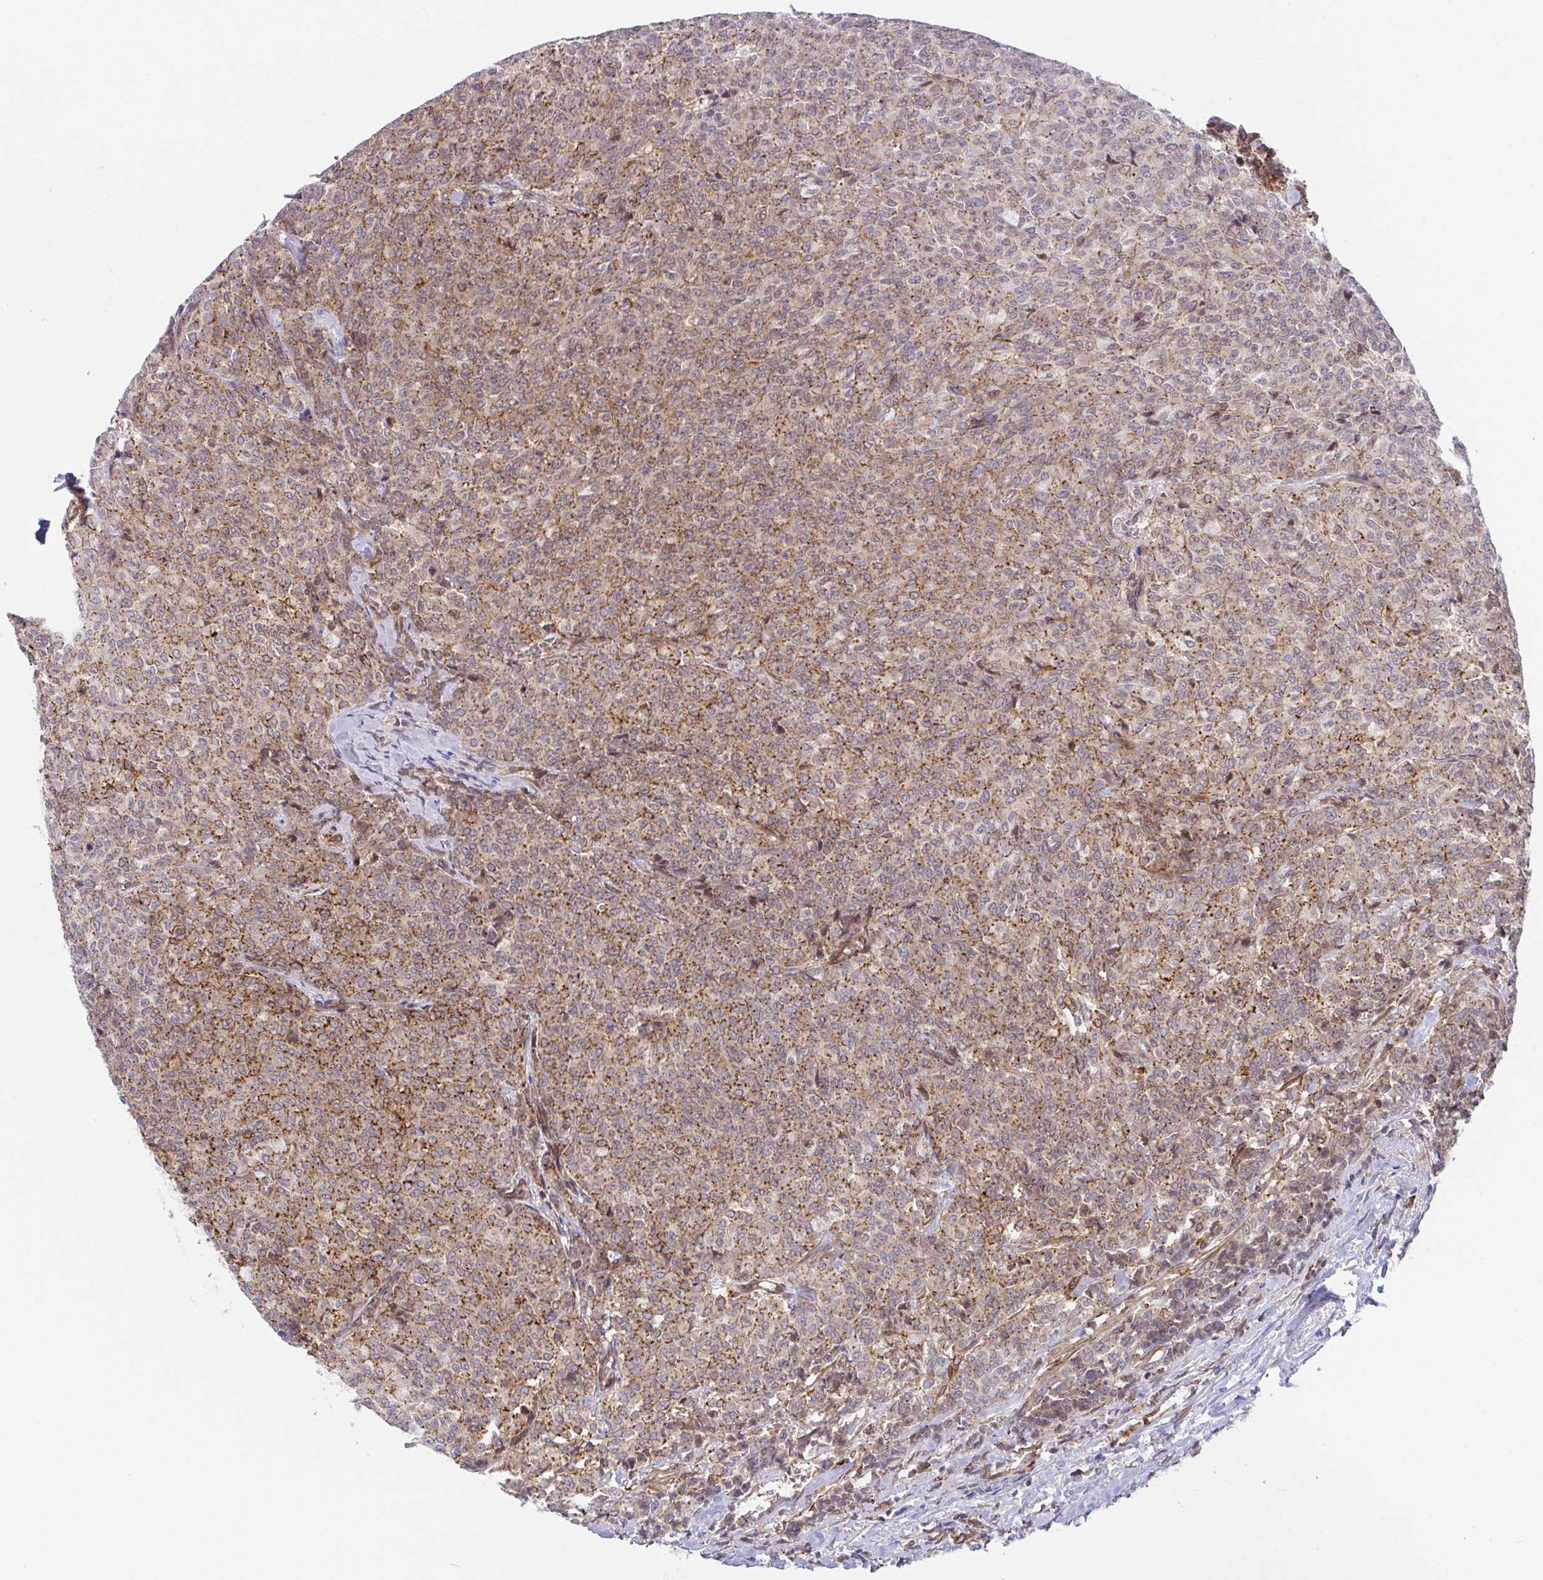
{"staining": {"intensity": "moderate", "quantity": "25%-75%", "location": "cytoplasmic/membranous"}, "tissue": "breast cancer", "cell_type": "Tumor cells", "image_type": "cancer", "snomed": [{"axis": "morphology", "description": "Duct carcinoma"}, {"axis": "topography", "description": "Breast"}], "caption": "Tumor cells show moderate cytoplasmic/membranous positivity in approximately 25%-75% of cells in invasive ductal carcinoma (breast).", "gene": "ZBED3", "patient": {"sex": "female", "age": 91}}